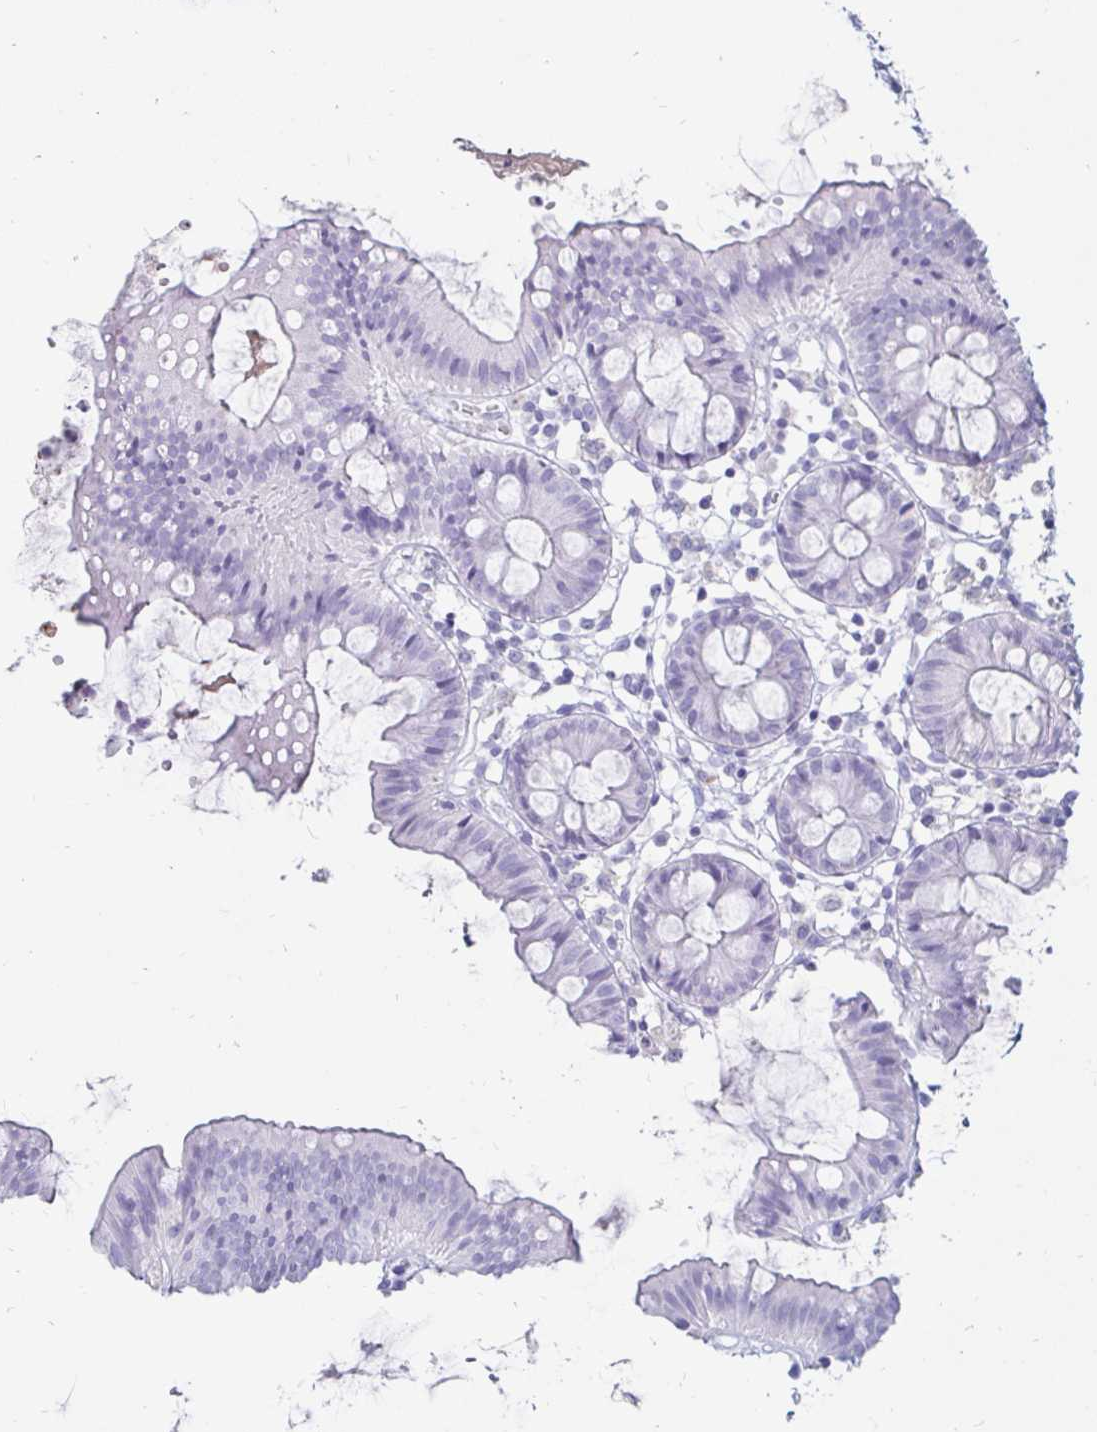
{"staining": {"intensity": "negative", "quantity": "none", "location": "none"}, "tissue": "colon", "cell_type": "Endothelial cells", "image_type": "normal", "snomed": [{"axis": "morphology", "description": "Normal tissue, NOS"}, {"axis": "topography", "description": "Colon"}], "caption": "Immunohistochemical staining of normal human colon shows no significant staining in endothelial cells.", "gene": "TIMP1", "patient": {"sex": "female", "age": 84}}